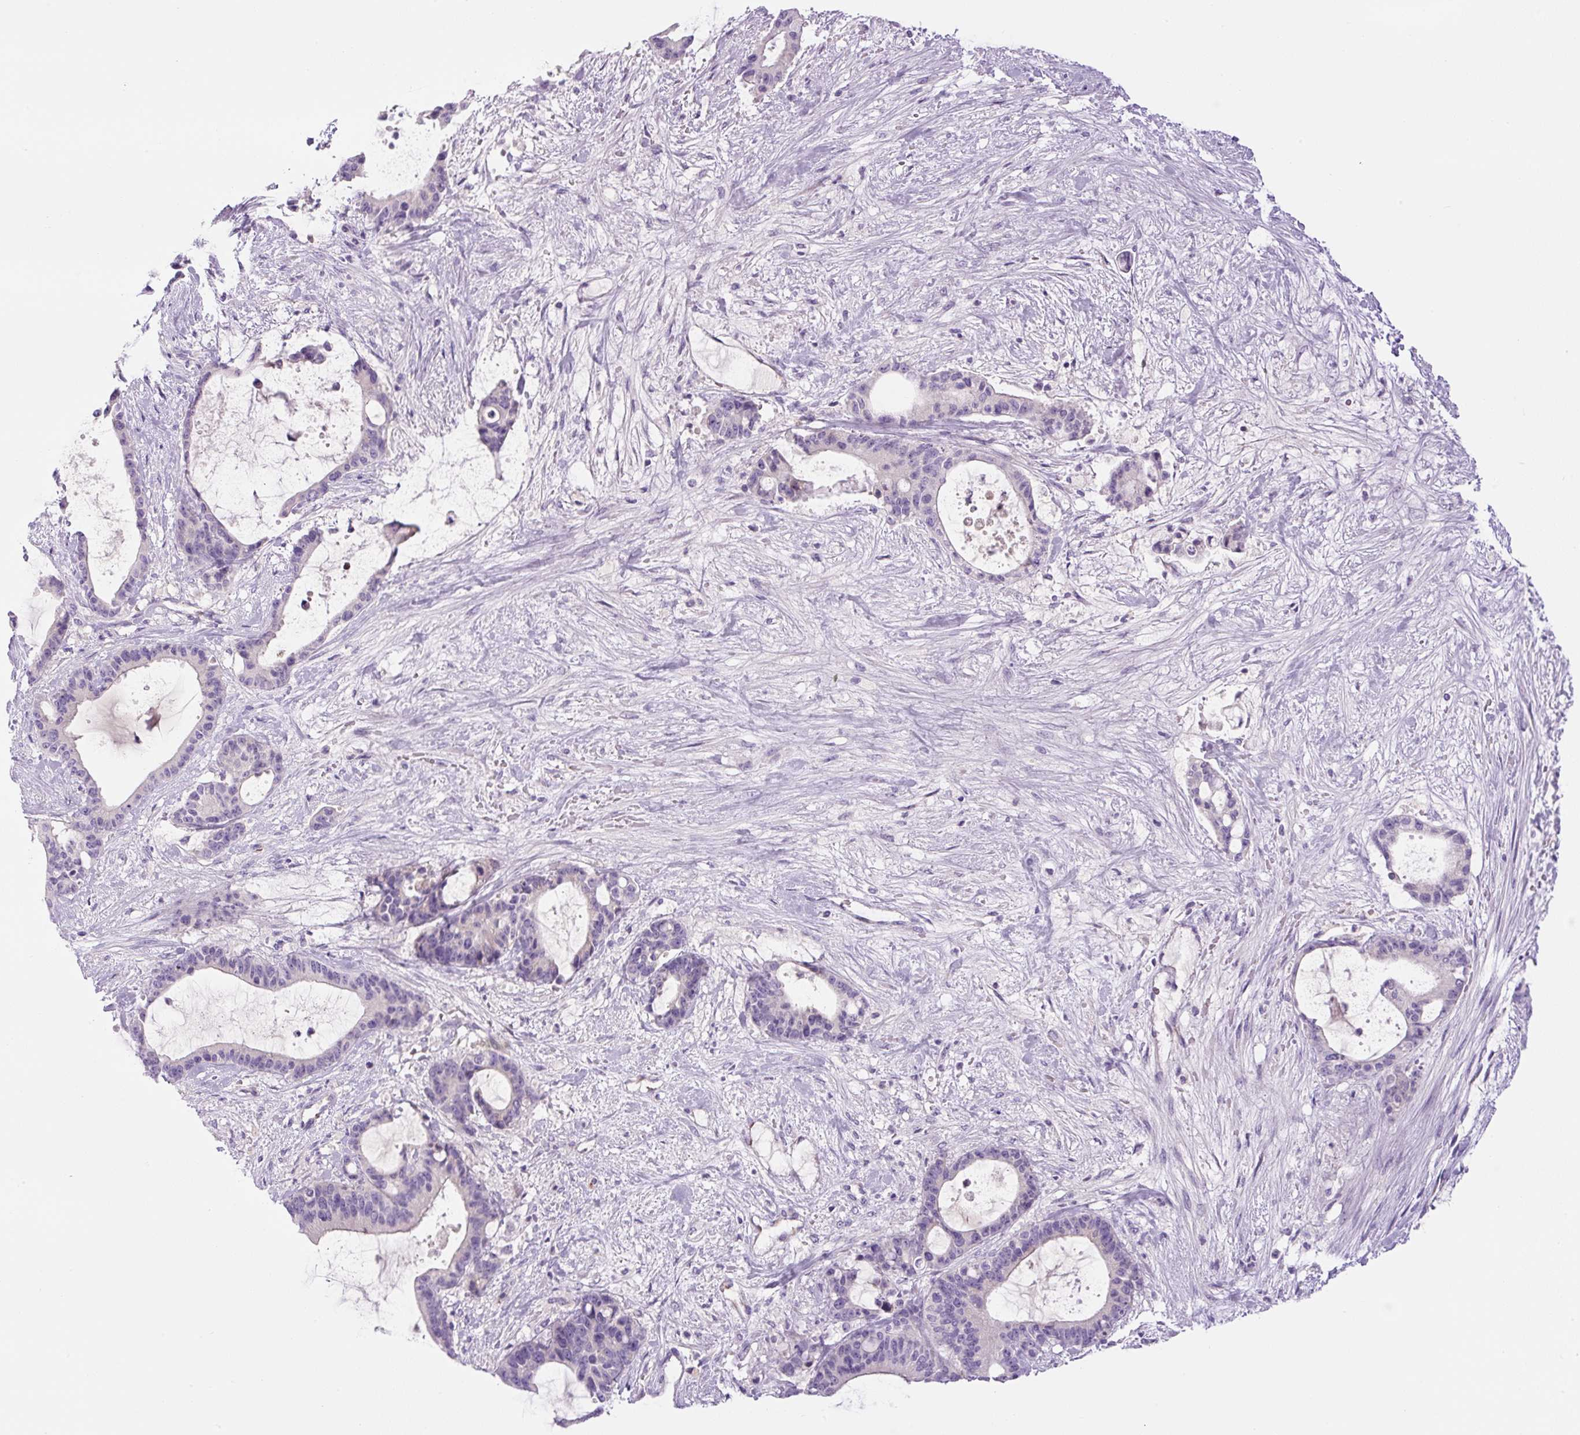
{"staining": {"intensity": "negative", "quantity": "none", "location": "none"}, "tissue": "liver cancer", "cell_type": "Tumor cells", "image_type": "cancer", "snomed": [{"axis": "morphology", "description": "Normal tissue, NOS"}, {"axis": "morphology", "description": "Cholangiocarcinoma"}, {"axis": "topography", "description": "Liver"}, {"axis": "topography", "description": "Peripheral nerve tissue"}], "caption": "Liver cancer (cholangiocarcinoma) was stained to show a protein in brown. There is no significant positivity in tumor cells. The staining is performed using DAB (3,3'-diaminobenzidine) brown chromogen with nuclei counter-stained in using hematoxylin.", "gene": "RSPO4", "patient": {"sex": "female", "age": 73}}